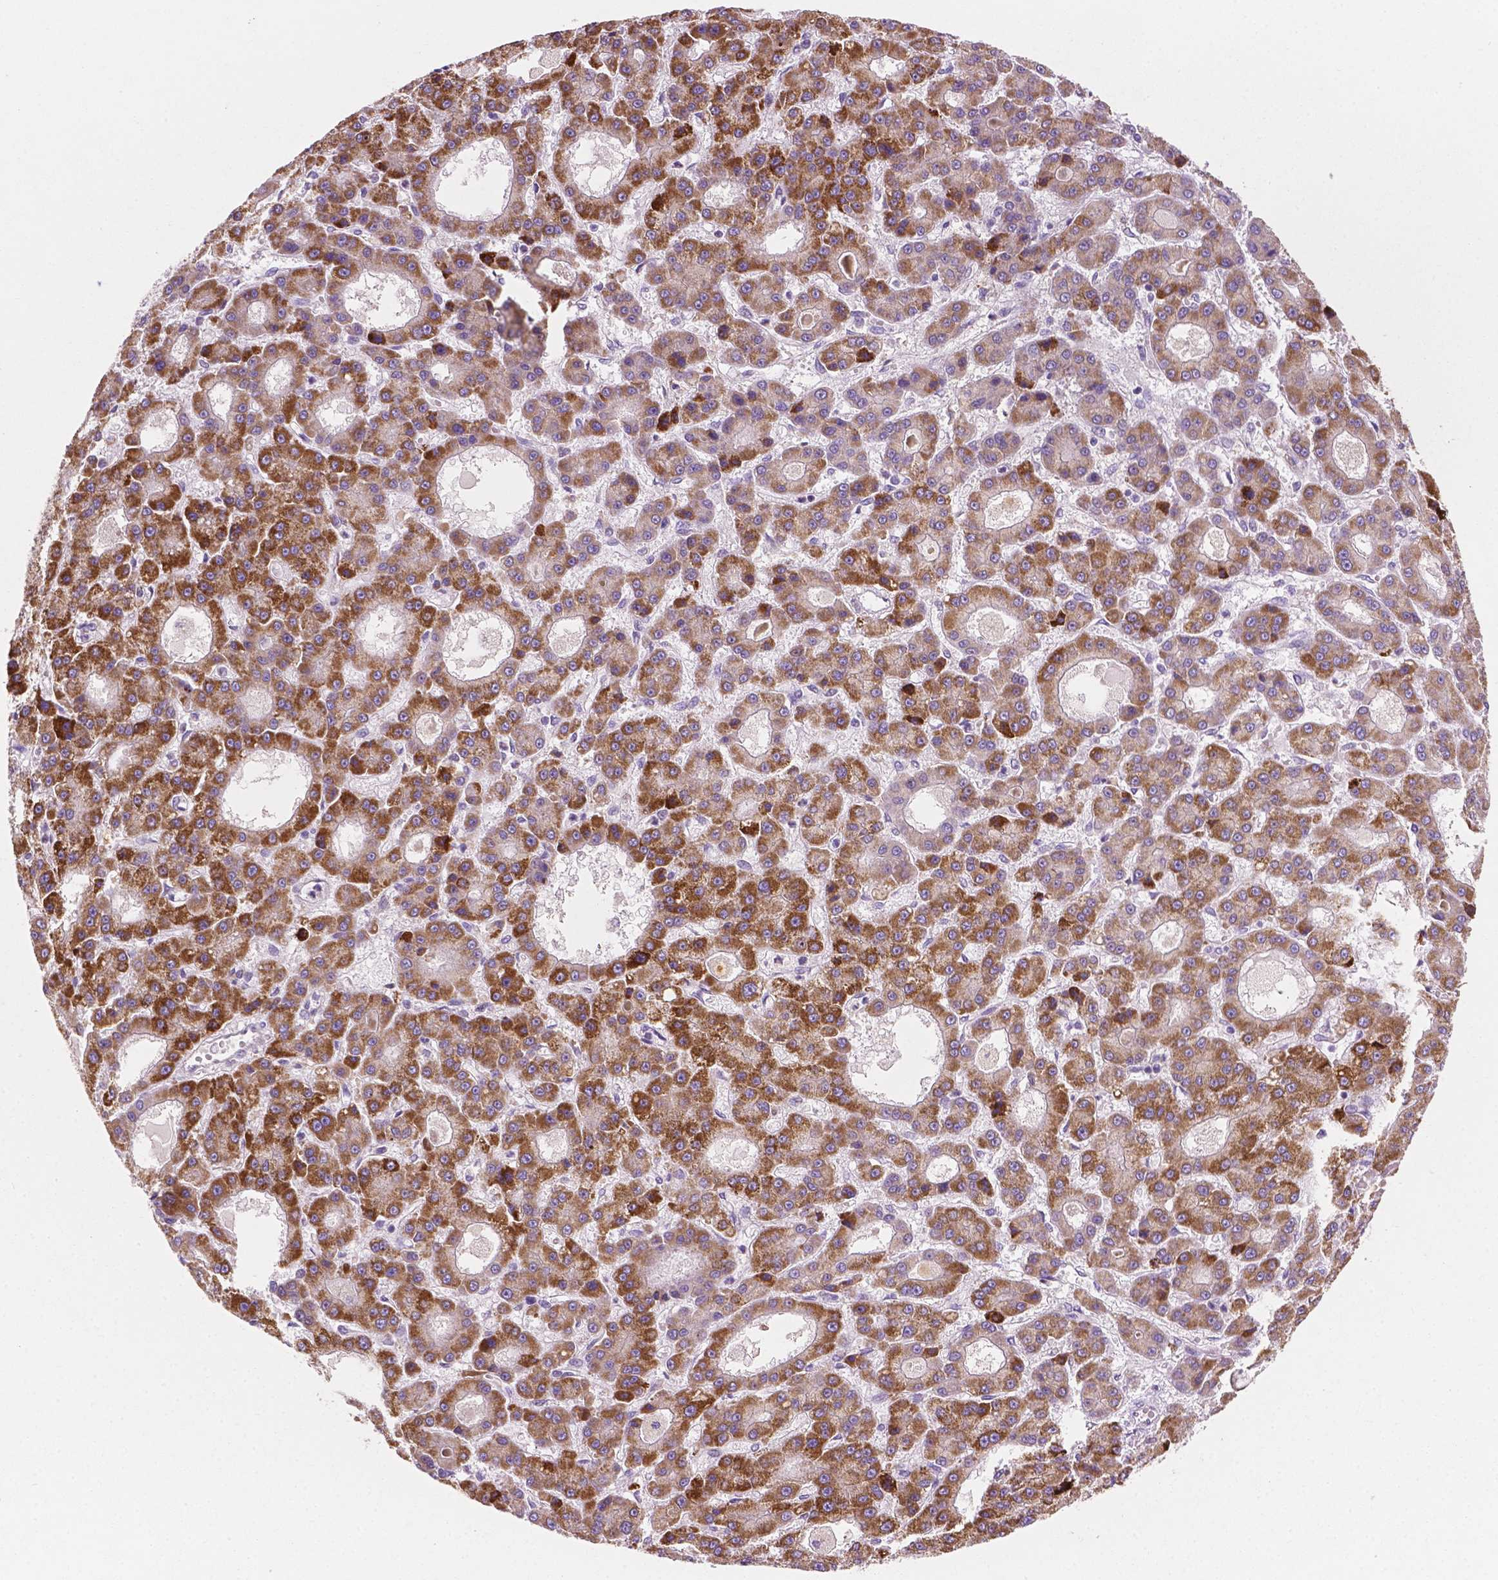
{"staining": {"intensity": "moderate", "quantity": ">75%", "location": "cytoplasmic/membranous"}, "tissue": "liver cancer", "cell_type": "Tumor cells", "image_type": "cancer", "snomed": [{"axis": "morphology", "description": "Carcinoma, Hepatocellular, NOS"}, {"axis": "topography", "description": "Liver"}], "caption": "There is medium levels of moderate cytoplasmic/membranous positivity in tumor cells of liver hepatocellular carcinoma, as demonstrated by immunohistochemical staining (brown color).", "gene": "LRP1B", "patient": {"sex": "male", "age": 70}}